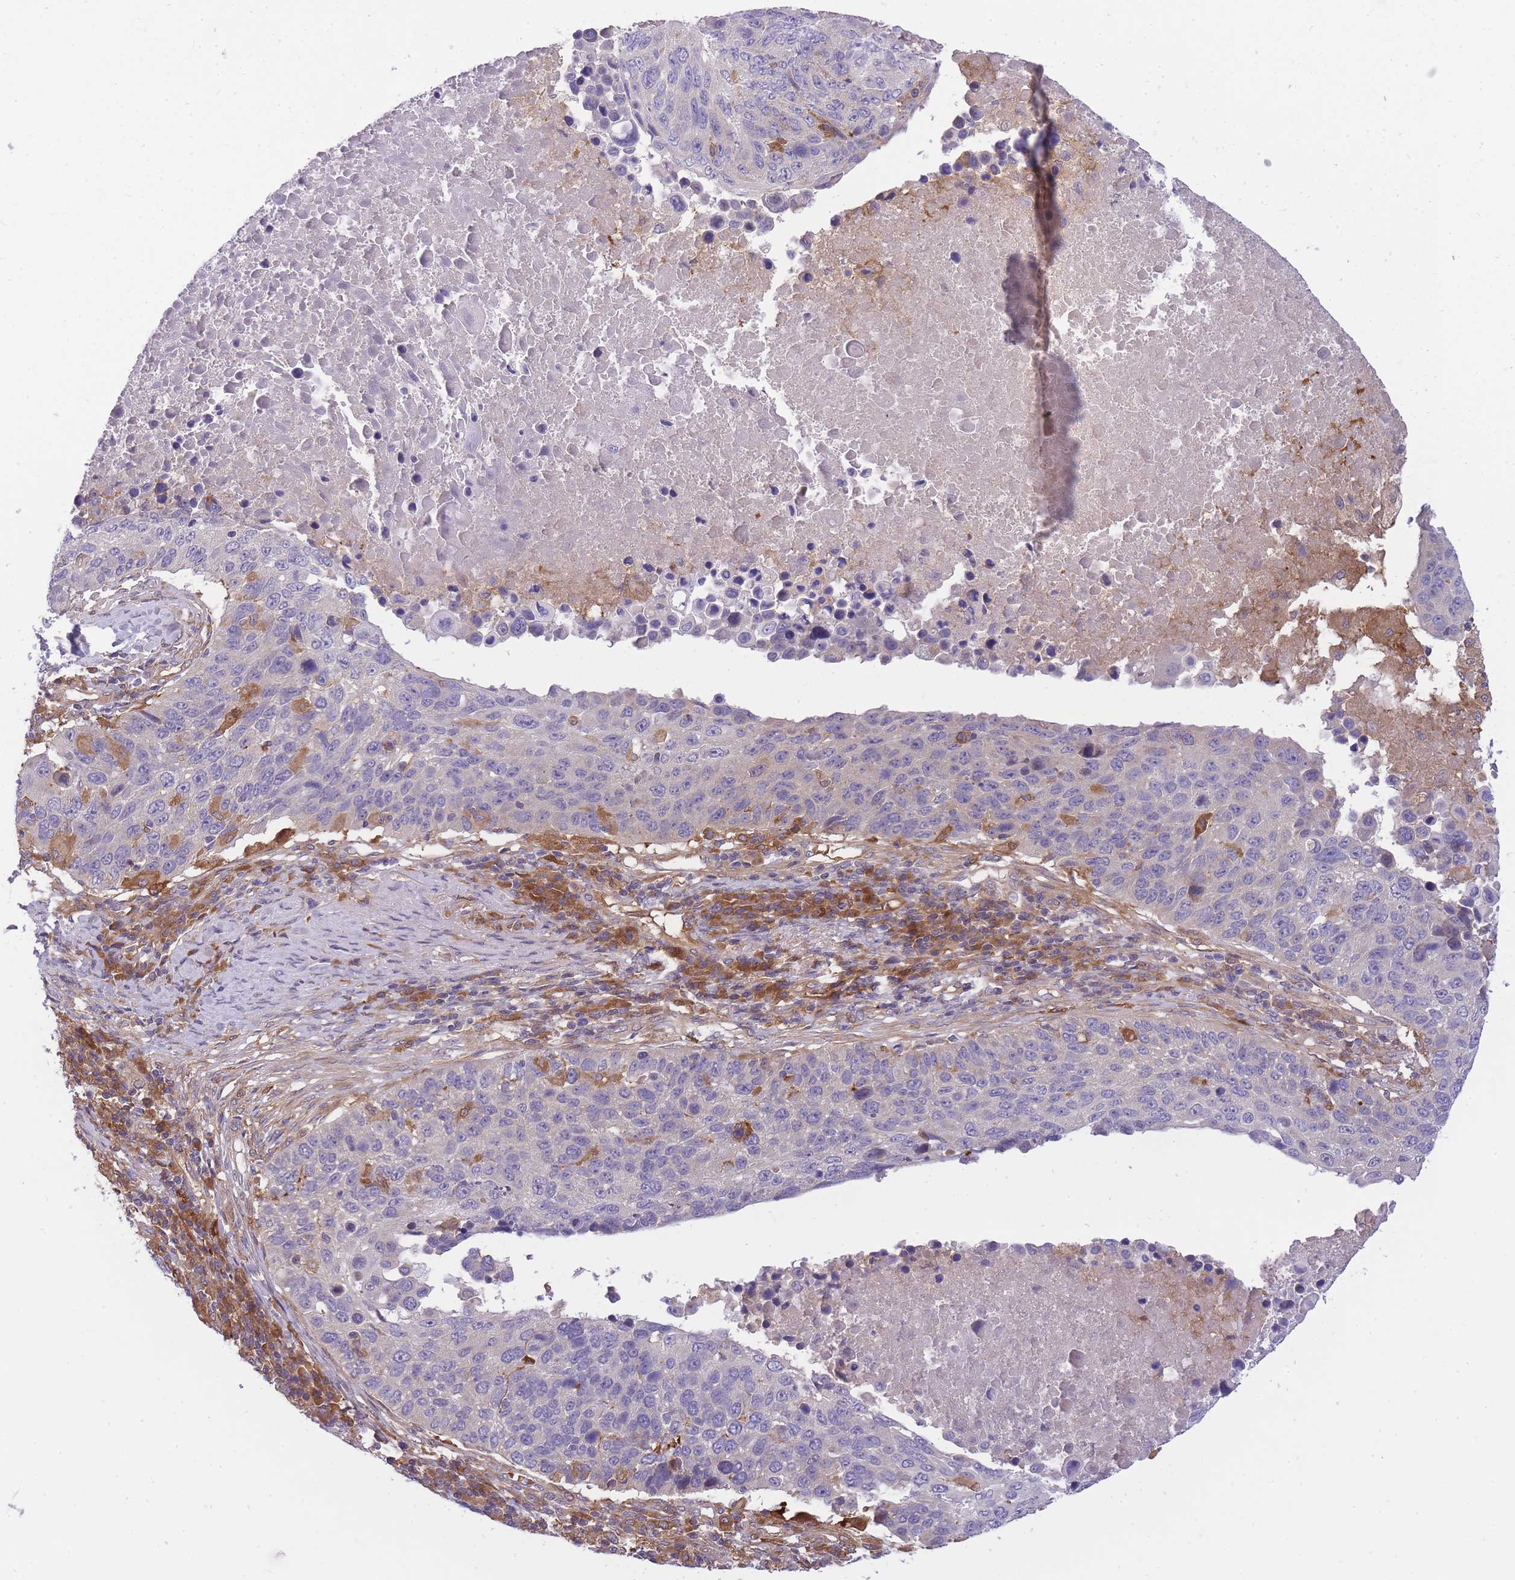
{"staining": {"intensity": "negative", "quantity": "none", "location": "none"}, "tissue": "lung cancer", "cell_type": "Tumor cells", "image_type": "cancer", "snomed": [{"axis": "morphology", "description": "Normal tissue, NOS"}, {"axis": "morphology", "description": "Squamous cell carcinoma, NOS"}, {"axis": "topography", "description": "Lymph node"}, {"axis": "topography", "description": "Lung"}], "caption": "DAB immunohistochemical staining of human lung squamous cell carcinoma demonstrates no significant expression in tumor cells.", "gene": "CRYGN", "patient": {"sex": "male", "age": 66}}